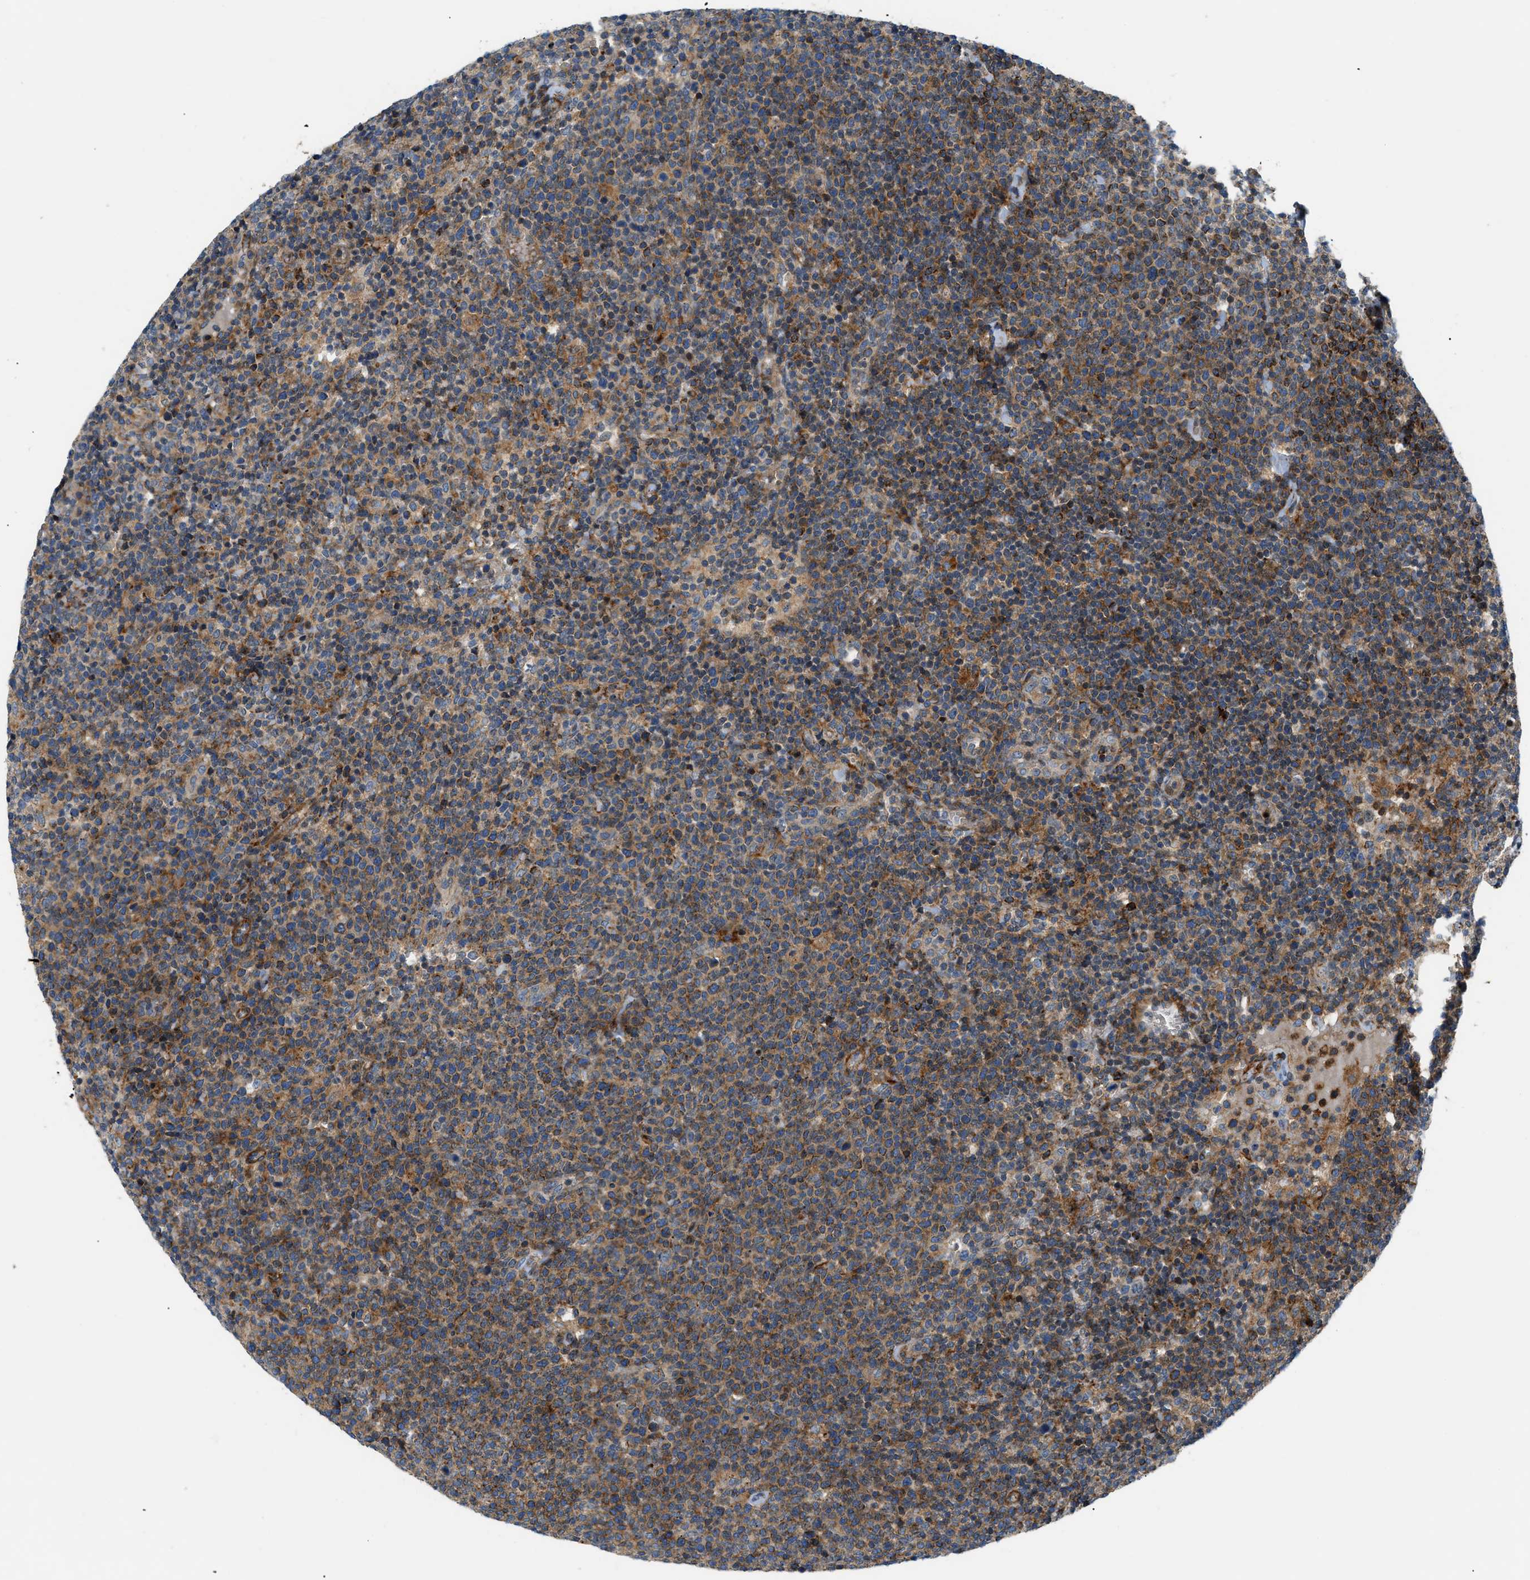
{"staining": {"intensity": "weak", "quantity": "25%-75%", "location": "cytoplasmic/membranous"}, "tissue": "lymphoma", "cell_type": "Tumor cells", "image_type": "cancer", "snomed": [{"axis": "morphology", "description": "Malignant lymphoma, non-Hodgkin's type, High grade"}, {"axis": "topography", "description": "Lymph node"}], "caption": "Lymphoma tissue displays weak cytoplasmic/membranous staining in about 25%-75% of tumor cells", "gene": "DHODH", "patient": {"sex": "male", "age": 61}}